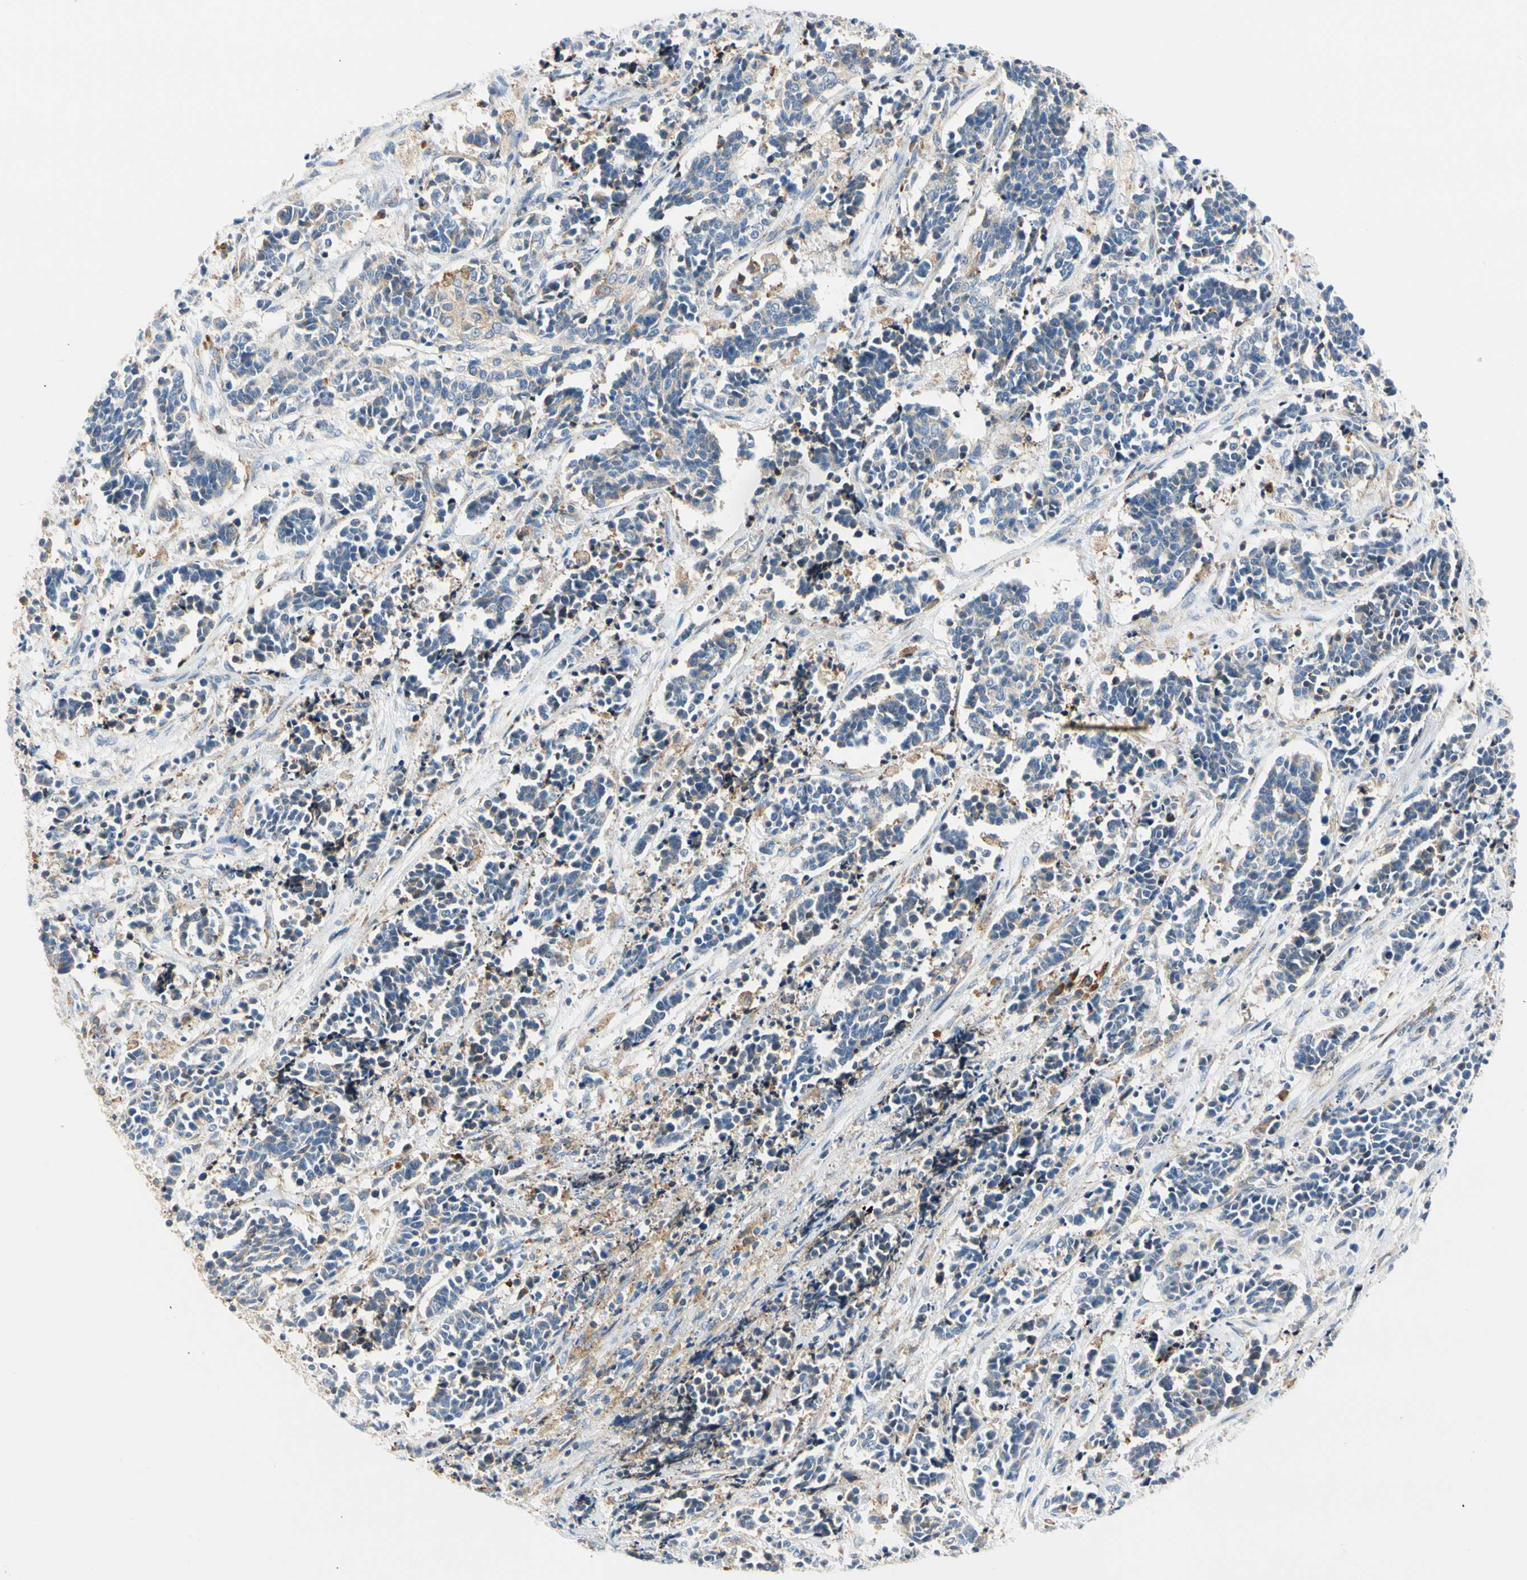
{"staining": {"intensity": "negative", "quantity": "none", "location": "none"}, "tissue": "cervical cancer", "cell_type": "Tumor cells", "image_type": "cancer", "snomed": [{"axis": "morphology", "description": "Squamous cell carcinoma, NOS"}, {"axis": "topography", "description": "Cervix"}], "caption": "Tumor cells are negative for protein expression in human cervical cancer.", "gene": "STXBP1", "patient": {"sex": "female", "age": 35}}